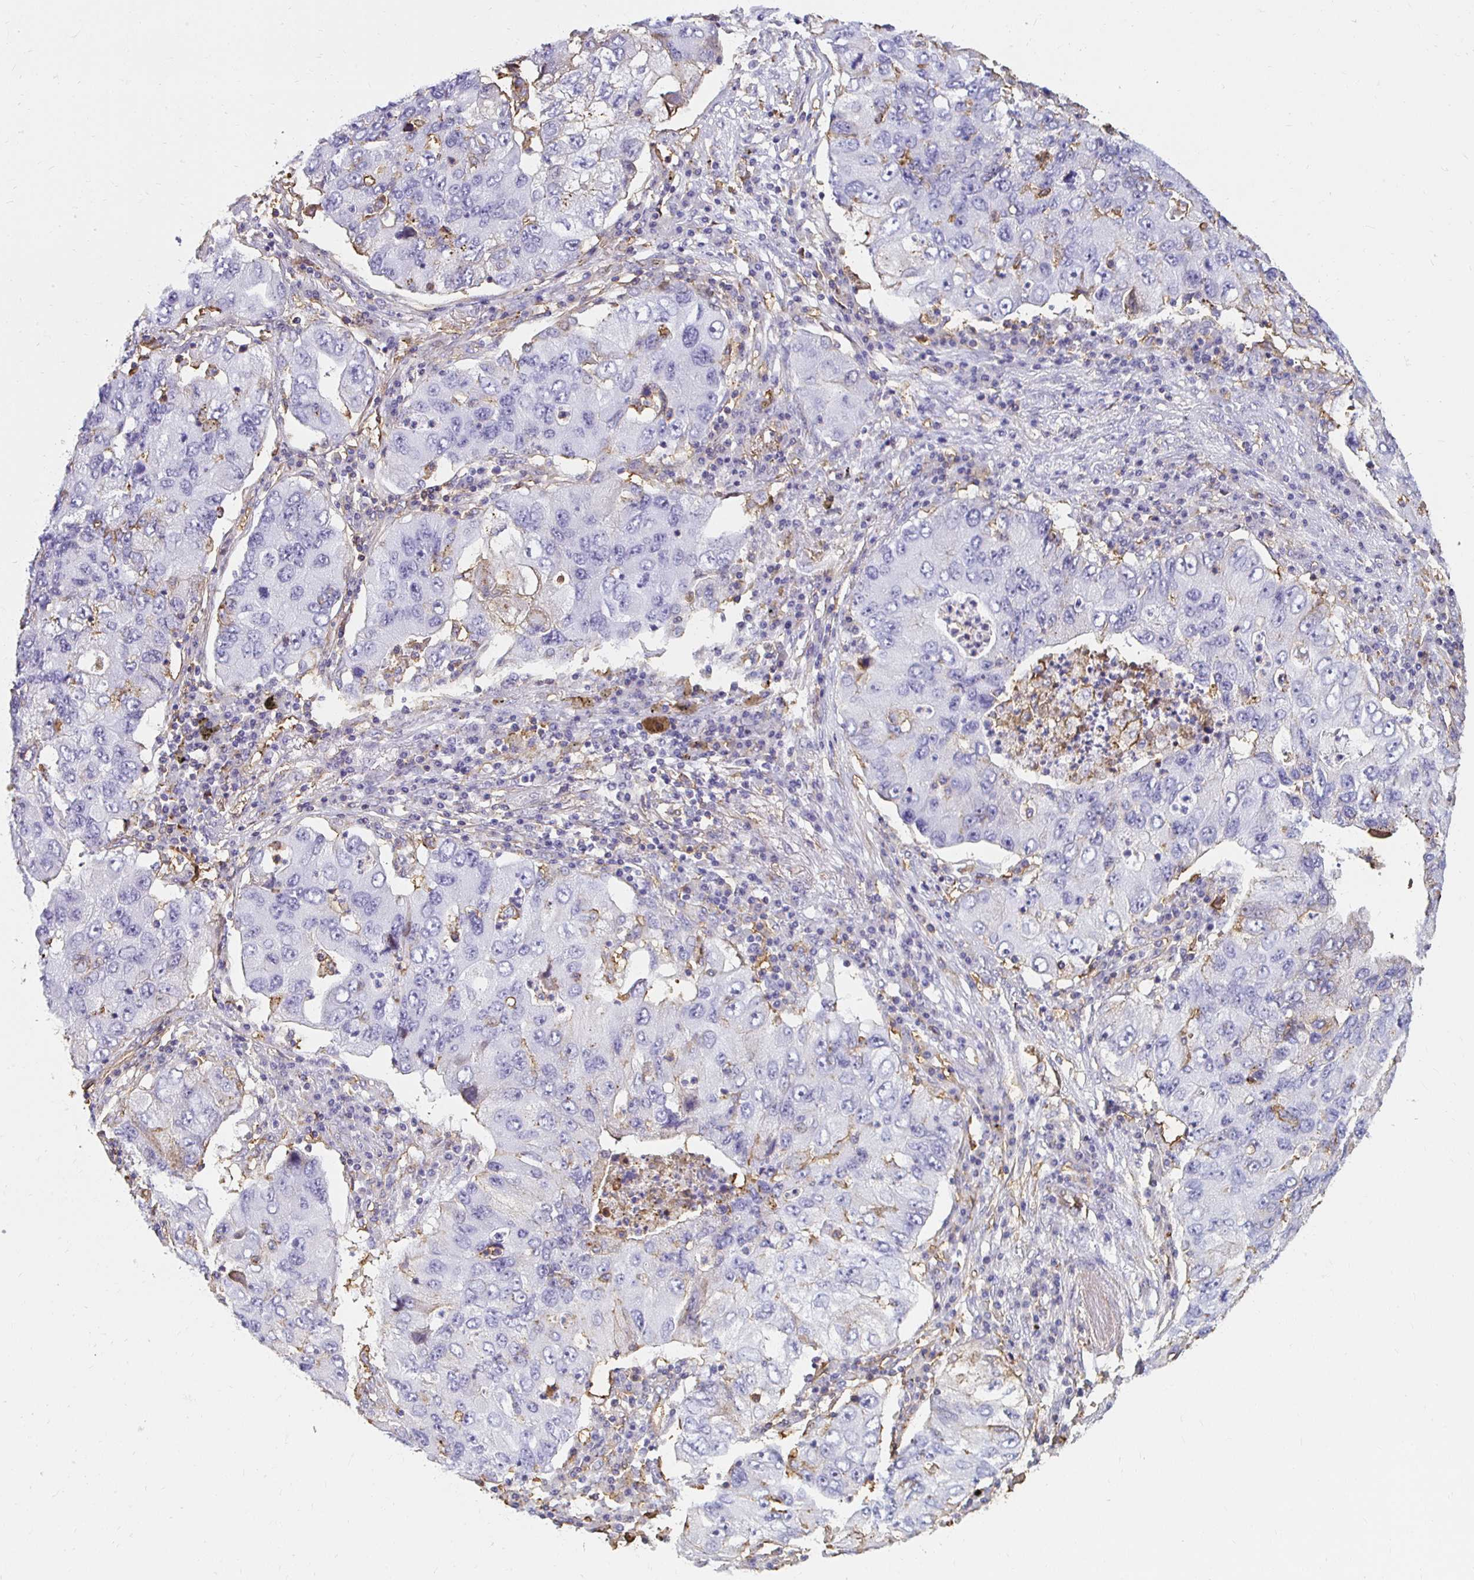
{"staining": {"intensity": "negative", "quantity": "none", "location": "none"}, "tissue": "lung cancer", "cell_type": "Tumor cells", "image_type": "cancer", "snomed": [{"axis": "morphology", "description": "Adenocarcinoma, NOS"}, {"axis": "morphology", "description": "Adenocarcinoma, metastatic, NOS"}, {"axis": "topography", "description": "Lymph node"}, {"axis": "topography", "description": "Lung"}], "caption": "IHC image of neoplastic tissue: adenocarcinoma (lung) stained with DAB reveals no significant protein positivity in tumor cells.", "gene": "TAS1R3", "patient": {"sex": "female", "age": 54}}